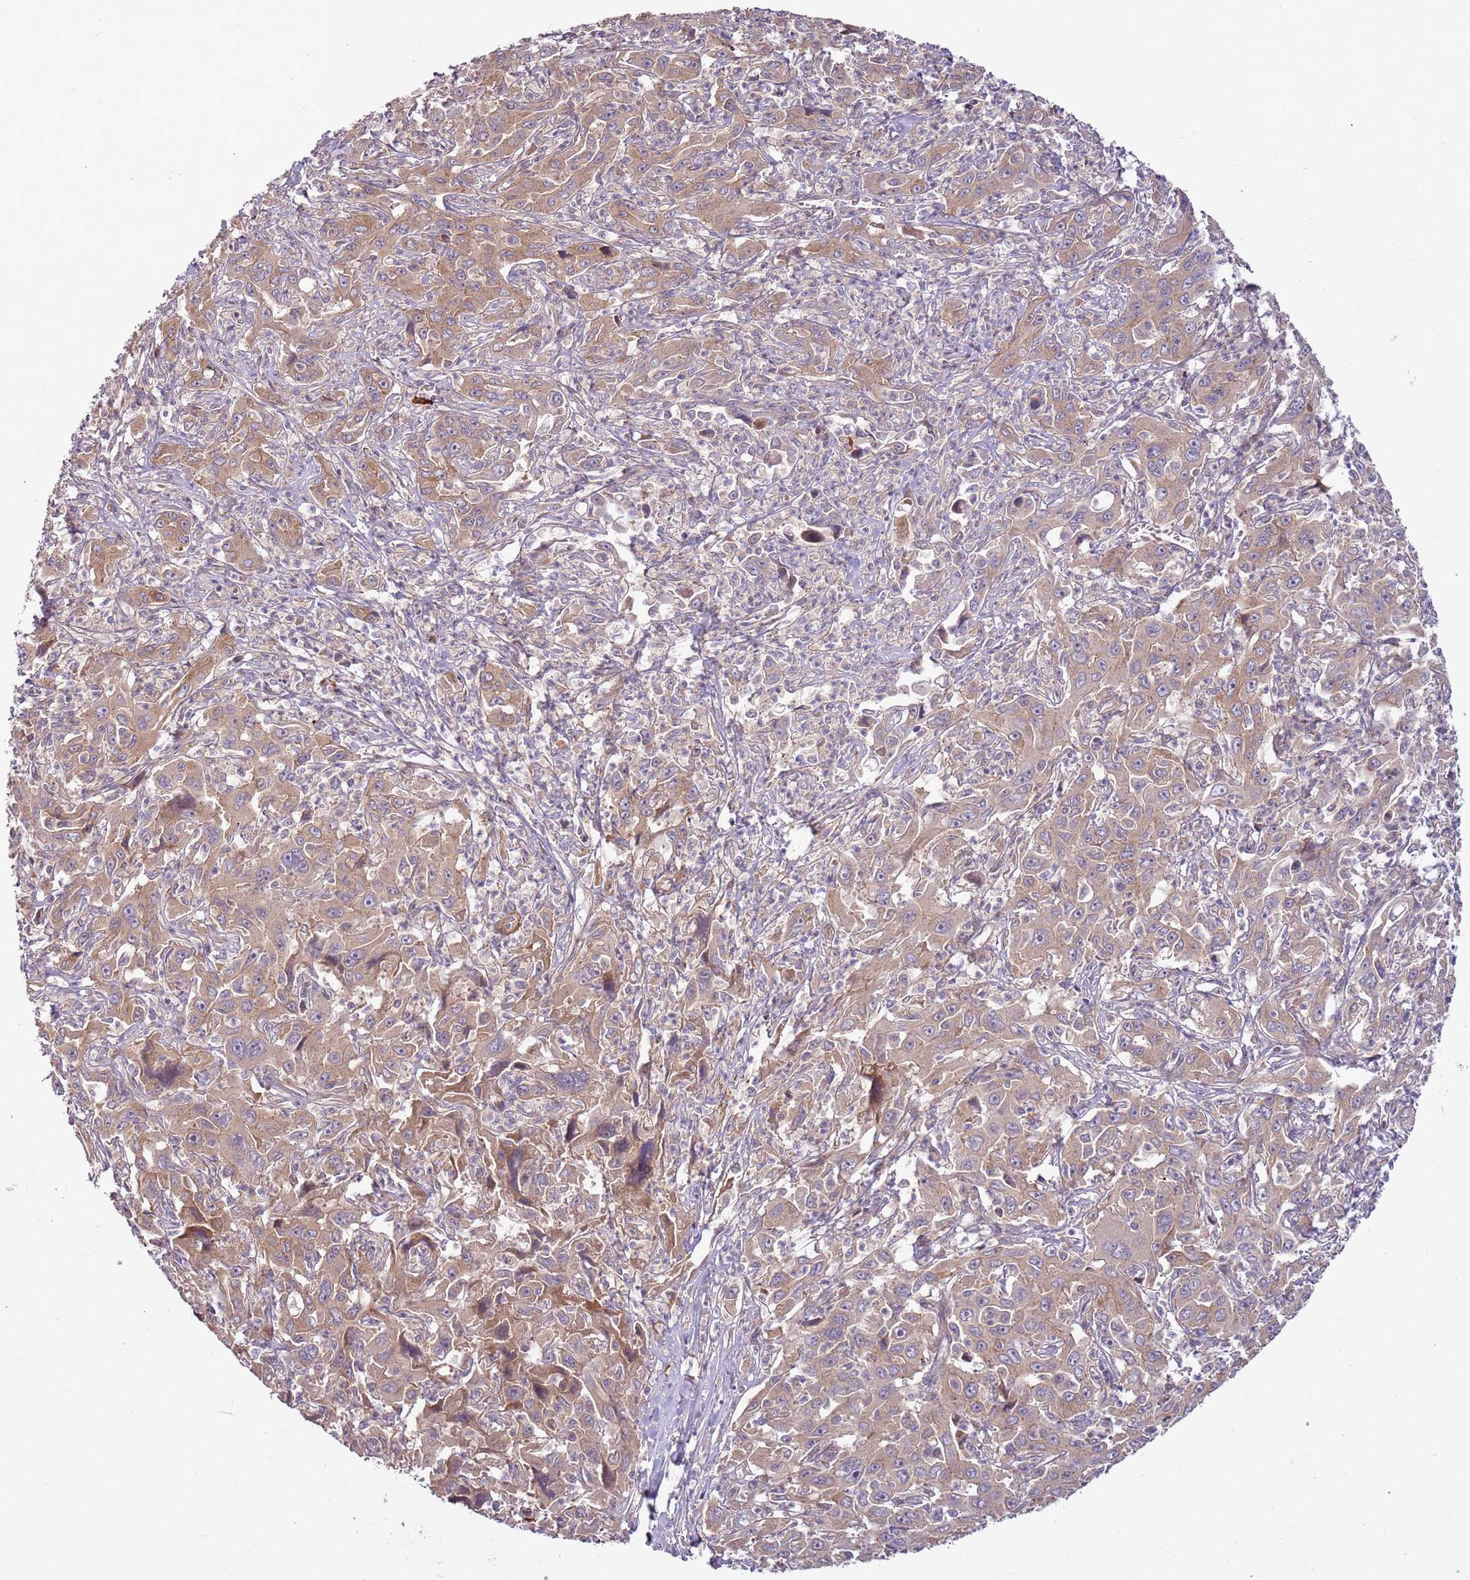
{"staining": {"intensity": "weak", "quantity": ">75%", "location": "cytoplasmic/membranous"}, "tissue": "liver cancer", "cell_type": "Tumor cells", "image_type": "cancer", "snomed": [{"axis": "morphology", "description": "Carcinoma, Hepatocellular, NOS"}, {"axis": "topography", "description": "Liver"}], "caption": "Liver cancer stained with DAB (3,3'-diaminobenzidine) IHC demonstrates low levels of weak cytoplasmic/membranous positivity in about >75% of tumor cells.", "gene": "RNF128", "patient": {"sex": "male", "age": 63}}